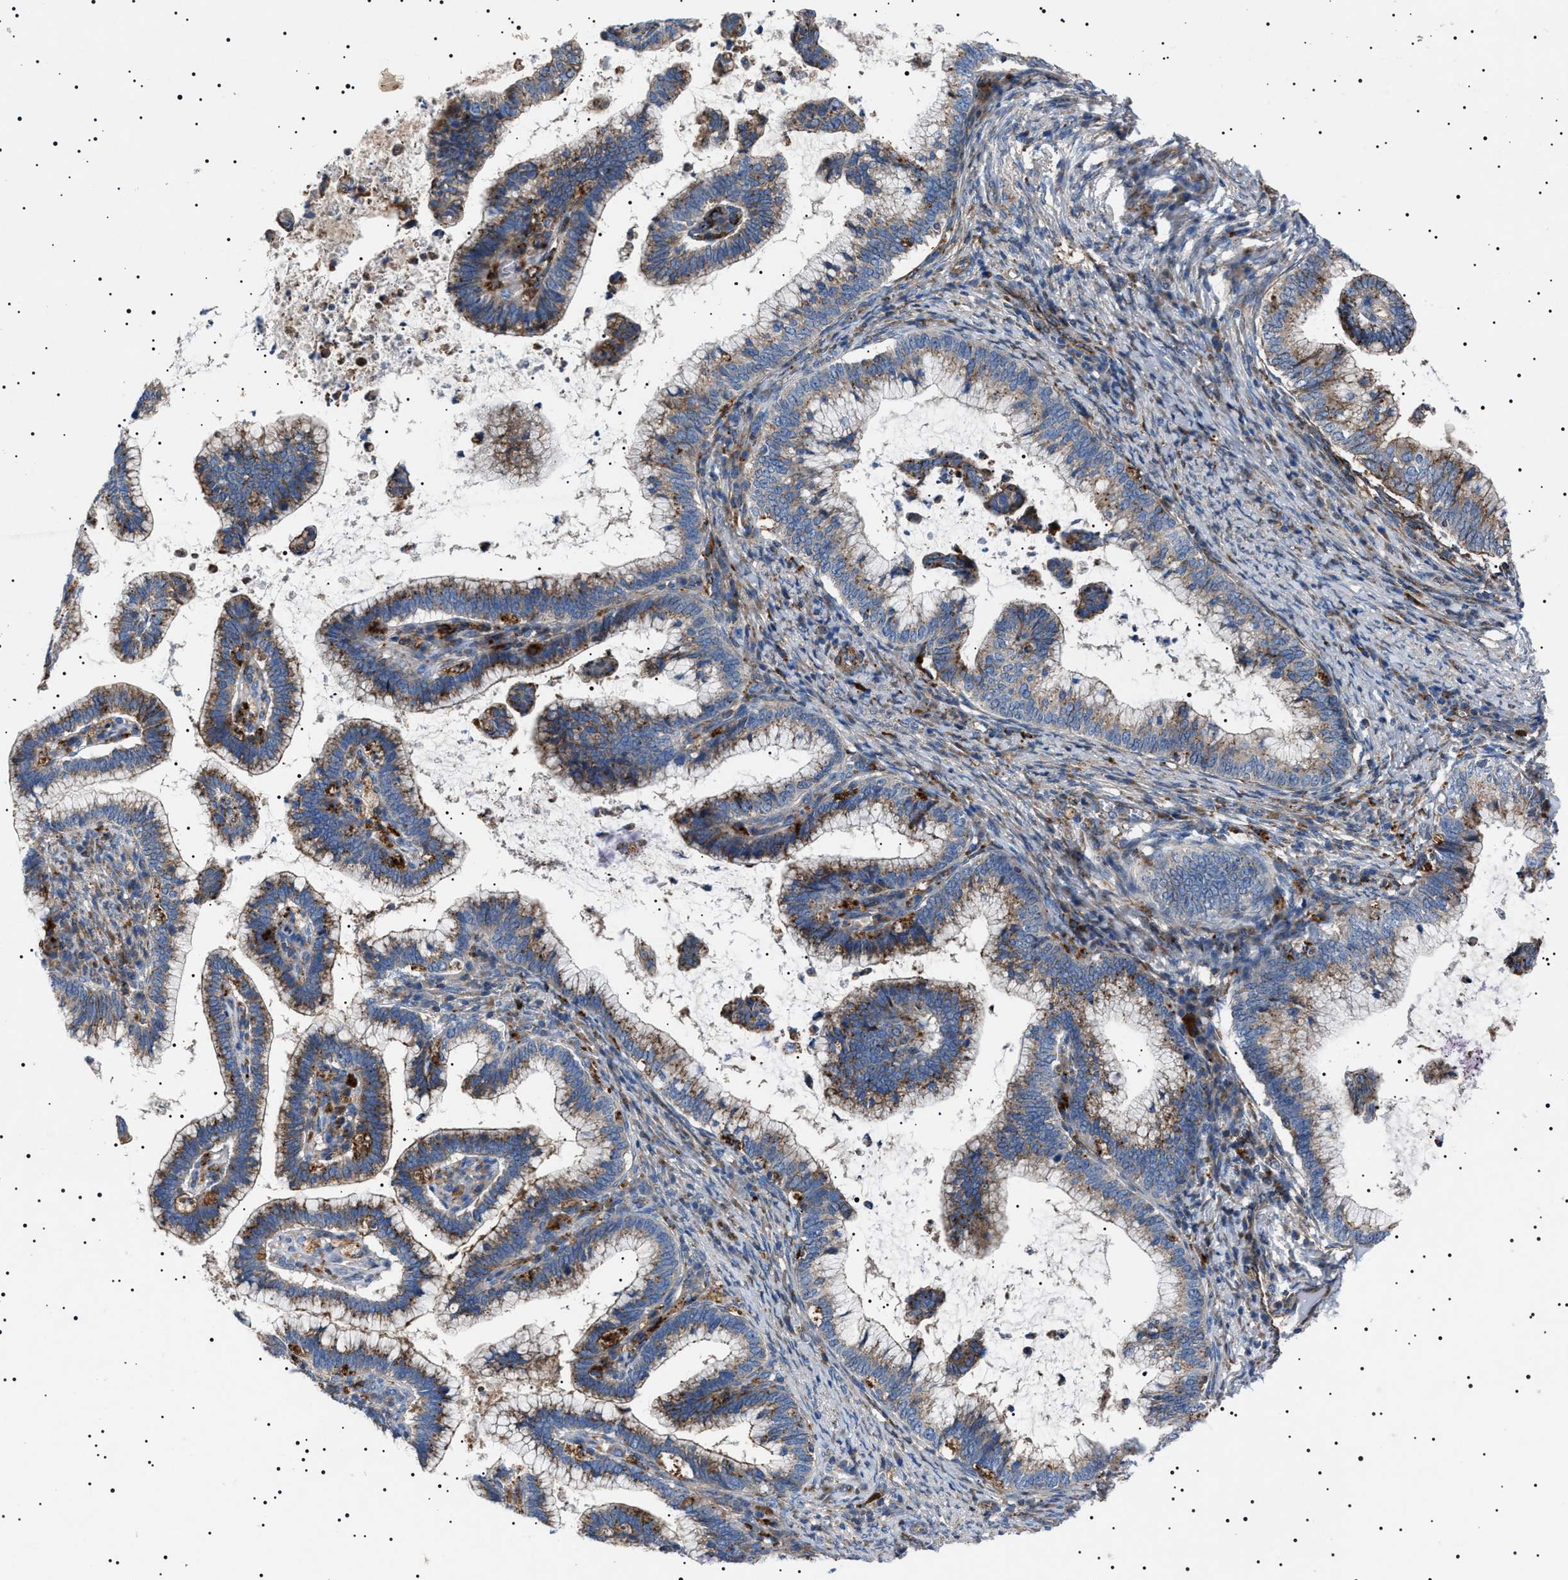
{"staining": {"intensity": "moderate", "quantity": "25%-75%", "location": "cytoplasmic/membranous"}, "tissue": "cervical cancer", "cell_type": "Tumor cells", "image_type": "cancer", "snomed": [{"axis": "morphology", "description": "Adenocarcinoma, NOS"}, {"axis": "topography", "description": "Cervix"}], "caption": "The histopathology image reveals immunohistochemical staining of cervical adenocarcinoma. There is moderate cytoplasmic/membranous positivity is identified in about 25%-75% of tumor cells.", "gene": "NEU1", "patient": {"sex": "female", "age": 36}}